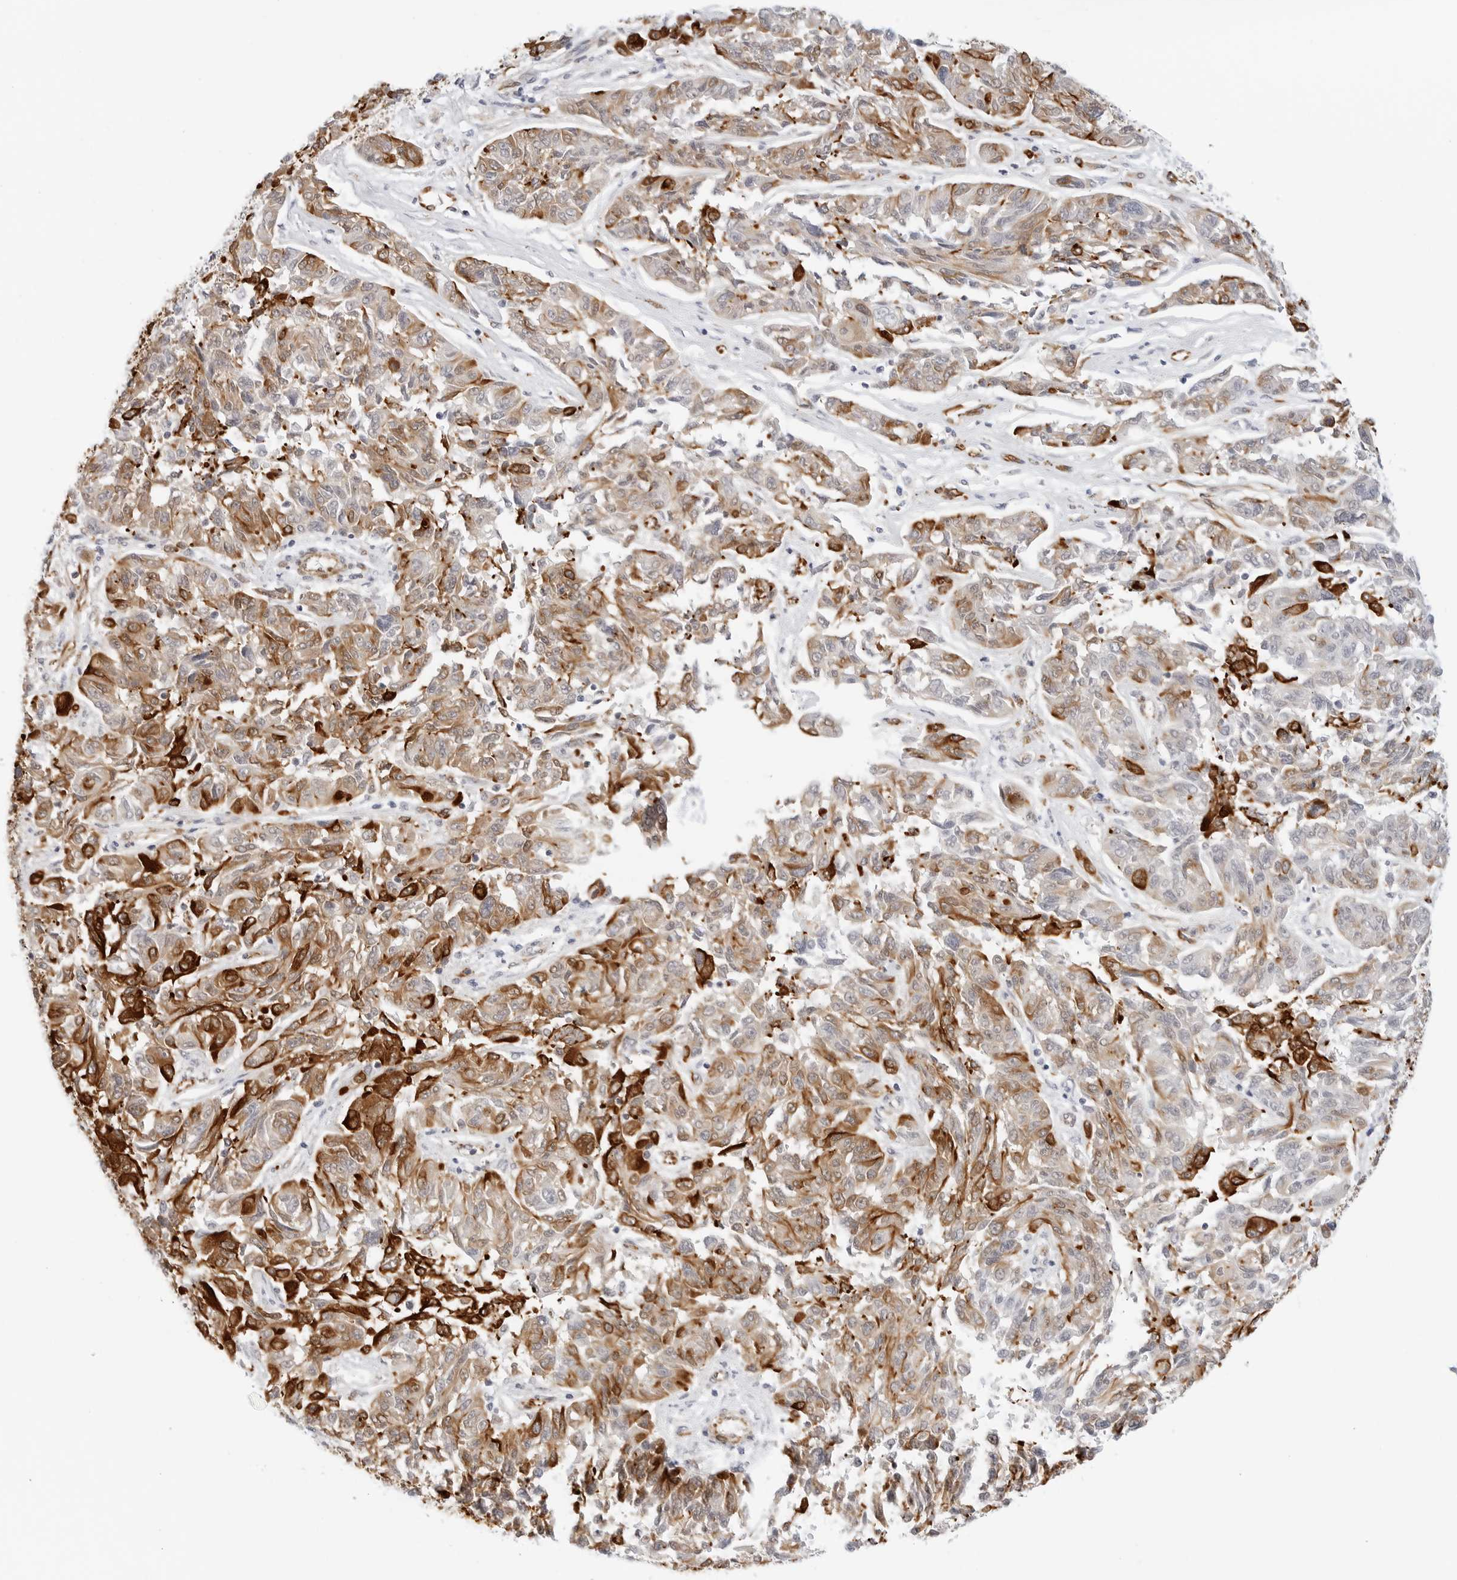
{"staining": {"intensity": "moderate", "quantity": "25%-75%", "location": "cytoplasmic/membranous"}, "tissue": "melanoma", "cell_type": "Tumor cells", "image_type": "cancer", "snomed": [{"axis": "morphology", "description": "Malignant melanoma, NOS"}, {"axis": "topography", "description": "Skin"}], "caption": "Immunohistochemistry histopathology image of human malignant melanoma stained for a protein (brown), which exhibits medium levels of moderate cytoplasmic/membranous expression in about 25%-75% of tumor cells.", "gene": "NES", "patient": {"sex": "male", "age": 53}}